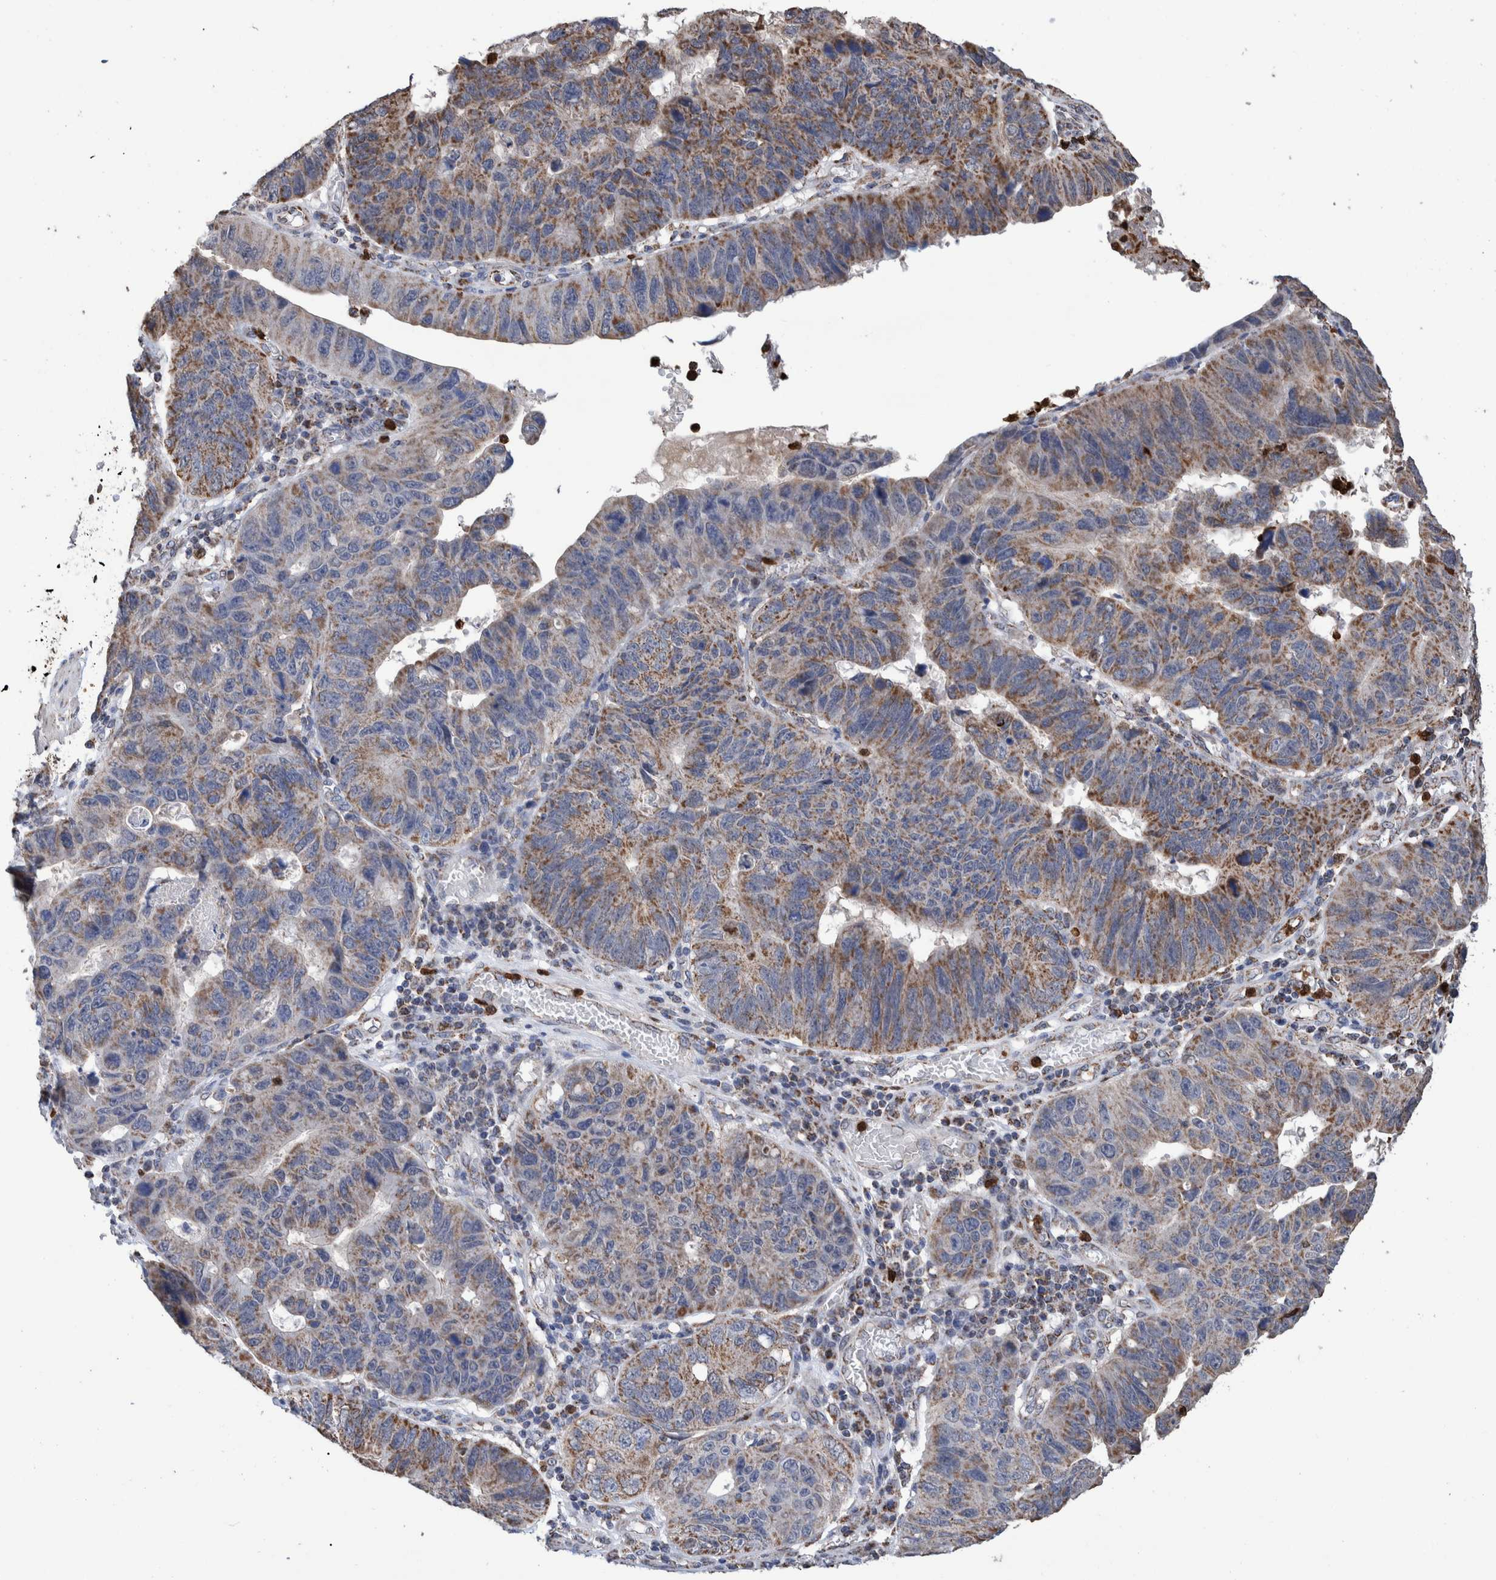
{"staining": {"intensity": "moderate", "quantity": "25%-75%", "location": "cytoplasmic/membranous"}, "tissue": "stomach cancer", "cell_type": "Tumor cells", "image_type": "cancer", "snomed": [{"axis": "morphology", "description": "Adenocarcinoma, NOS"}, {"axis": "topography", "description": "Stomach"}], "caption": "About 25%-75% of tumor cells in human stomach cancer (adenocarcinoma) display moderate cytoplasmic/membranous protein expression as visualized by brown immunohistochemical staining.", "gene": "DECR1", "patient": {"sex": "male", "age": 59}}